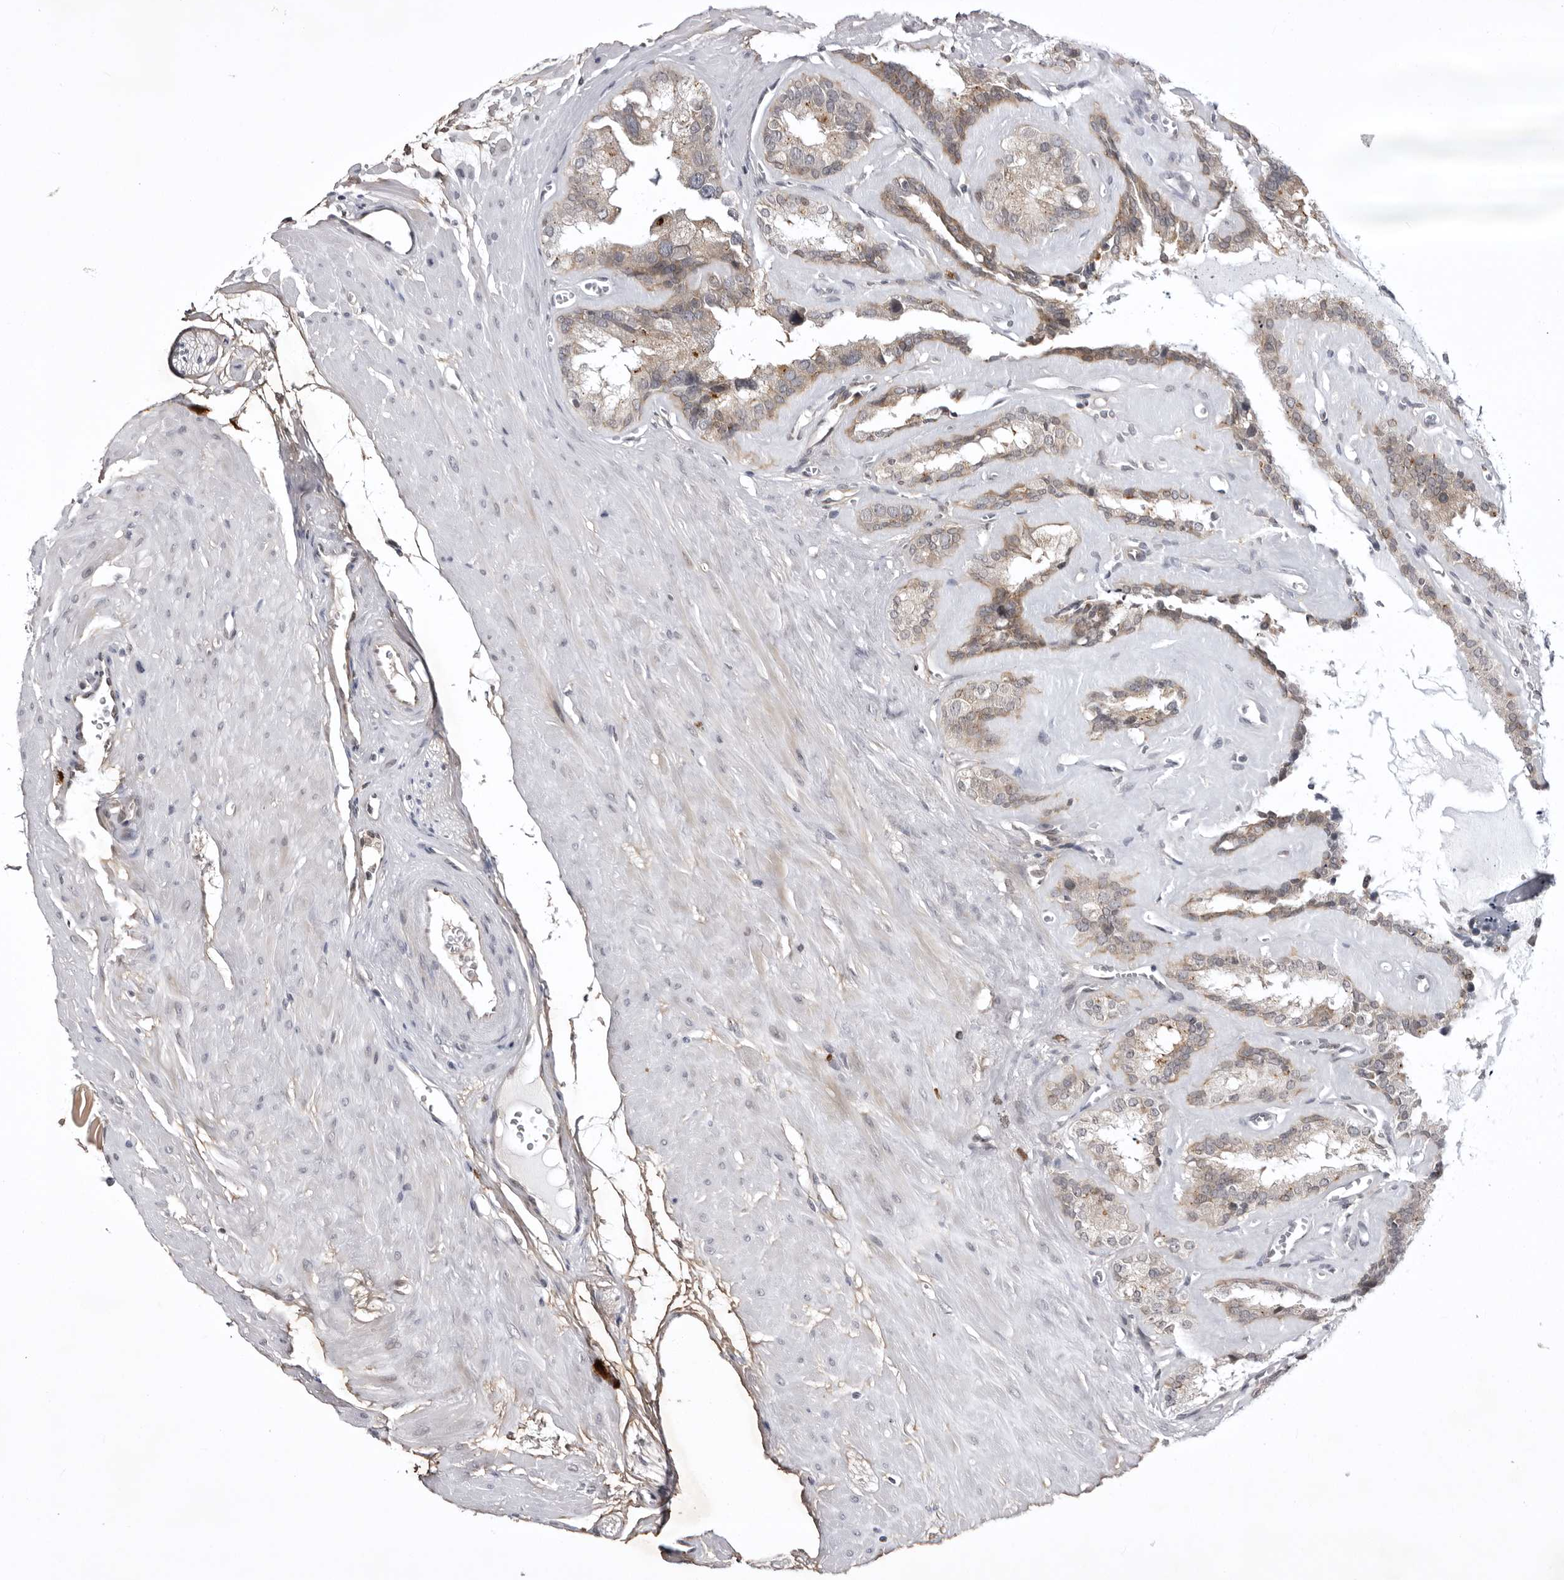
{"staining": {"intensity": "weak", "quantity": ">75%", "location": "cytoplasmic/membranous"}, "tissue": "seminal vesicle", "cell_type": "Glandular cells", "image_type": "normal", "snomed": [{"axis": "morphology", "description": "Normal tissue, NOS"}, {"axis": "topography", "description": "Prostate"}, {"axis": "topography", "description": "Seminal veicle"}], "caption": "Seminal vesicle stained for a protein (brown) demonstrates weak cytoplasmic/membranous positive positivity in approximately >75% of glandular cells.", "gene": "USP43", "patient": {"sex": "male", "age": 59}}